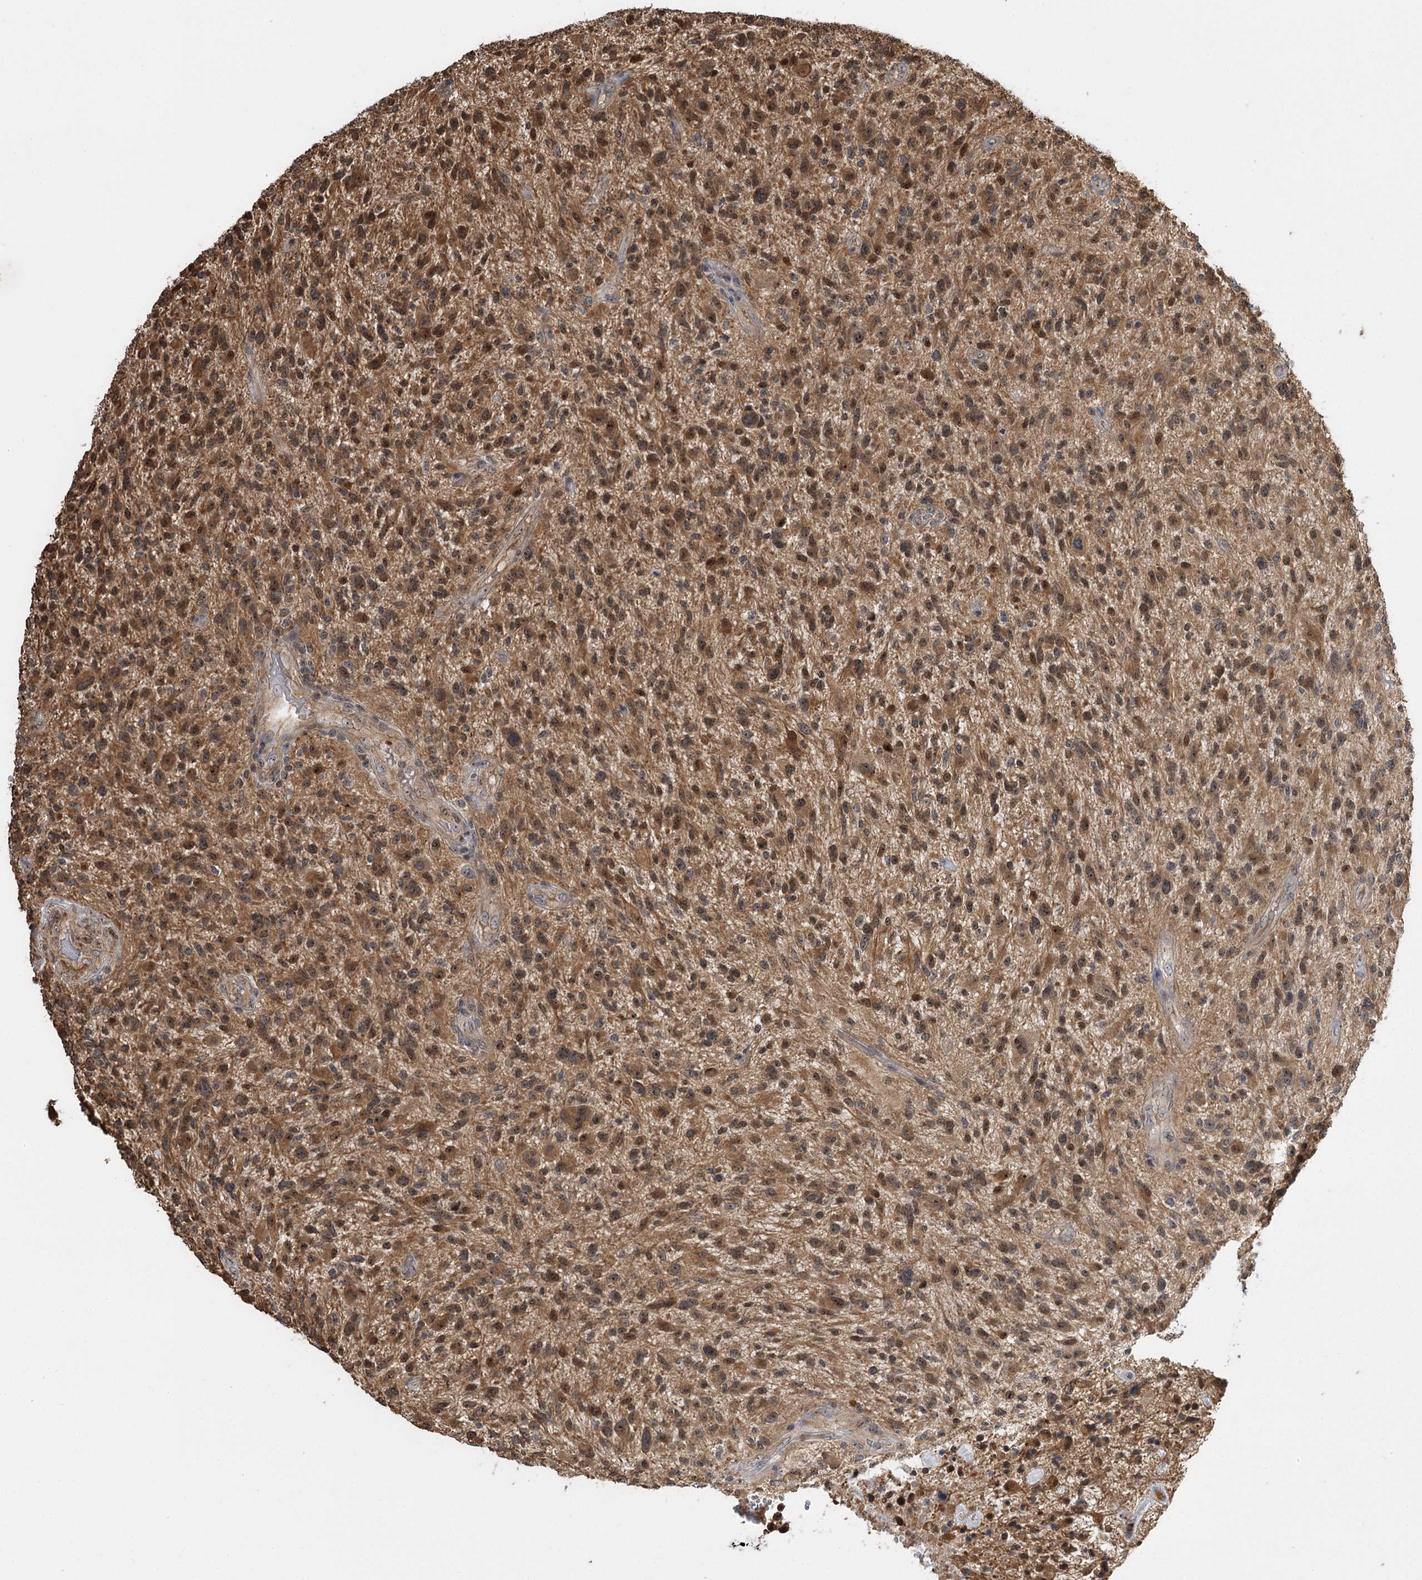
{"staining": {"intensity": "moderate", "quantity": ">75%", "location": "cytoplasmic/membranous,nuclear"}, "tissue": "glioma", "cell_type": "Tumor cells", "image_type": "cancer", "snomed": [{"axis": "morphology", "description": "Glioma, malignant, High grade"}, {"axis": "topography", "description": "Brain"}], "caption": "Protein staining of malignant glioma (high-grade) tissue exhibits moderate cytoplasmic/membranous and nuclear expression in about >75% of tumor cells.", "gene": "SERGEF", "patient": {"sex": "male", "age": 47}}